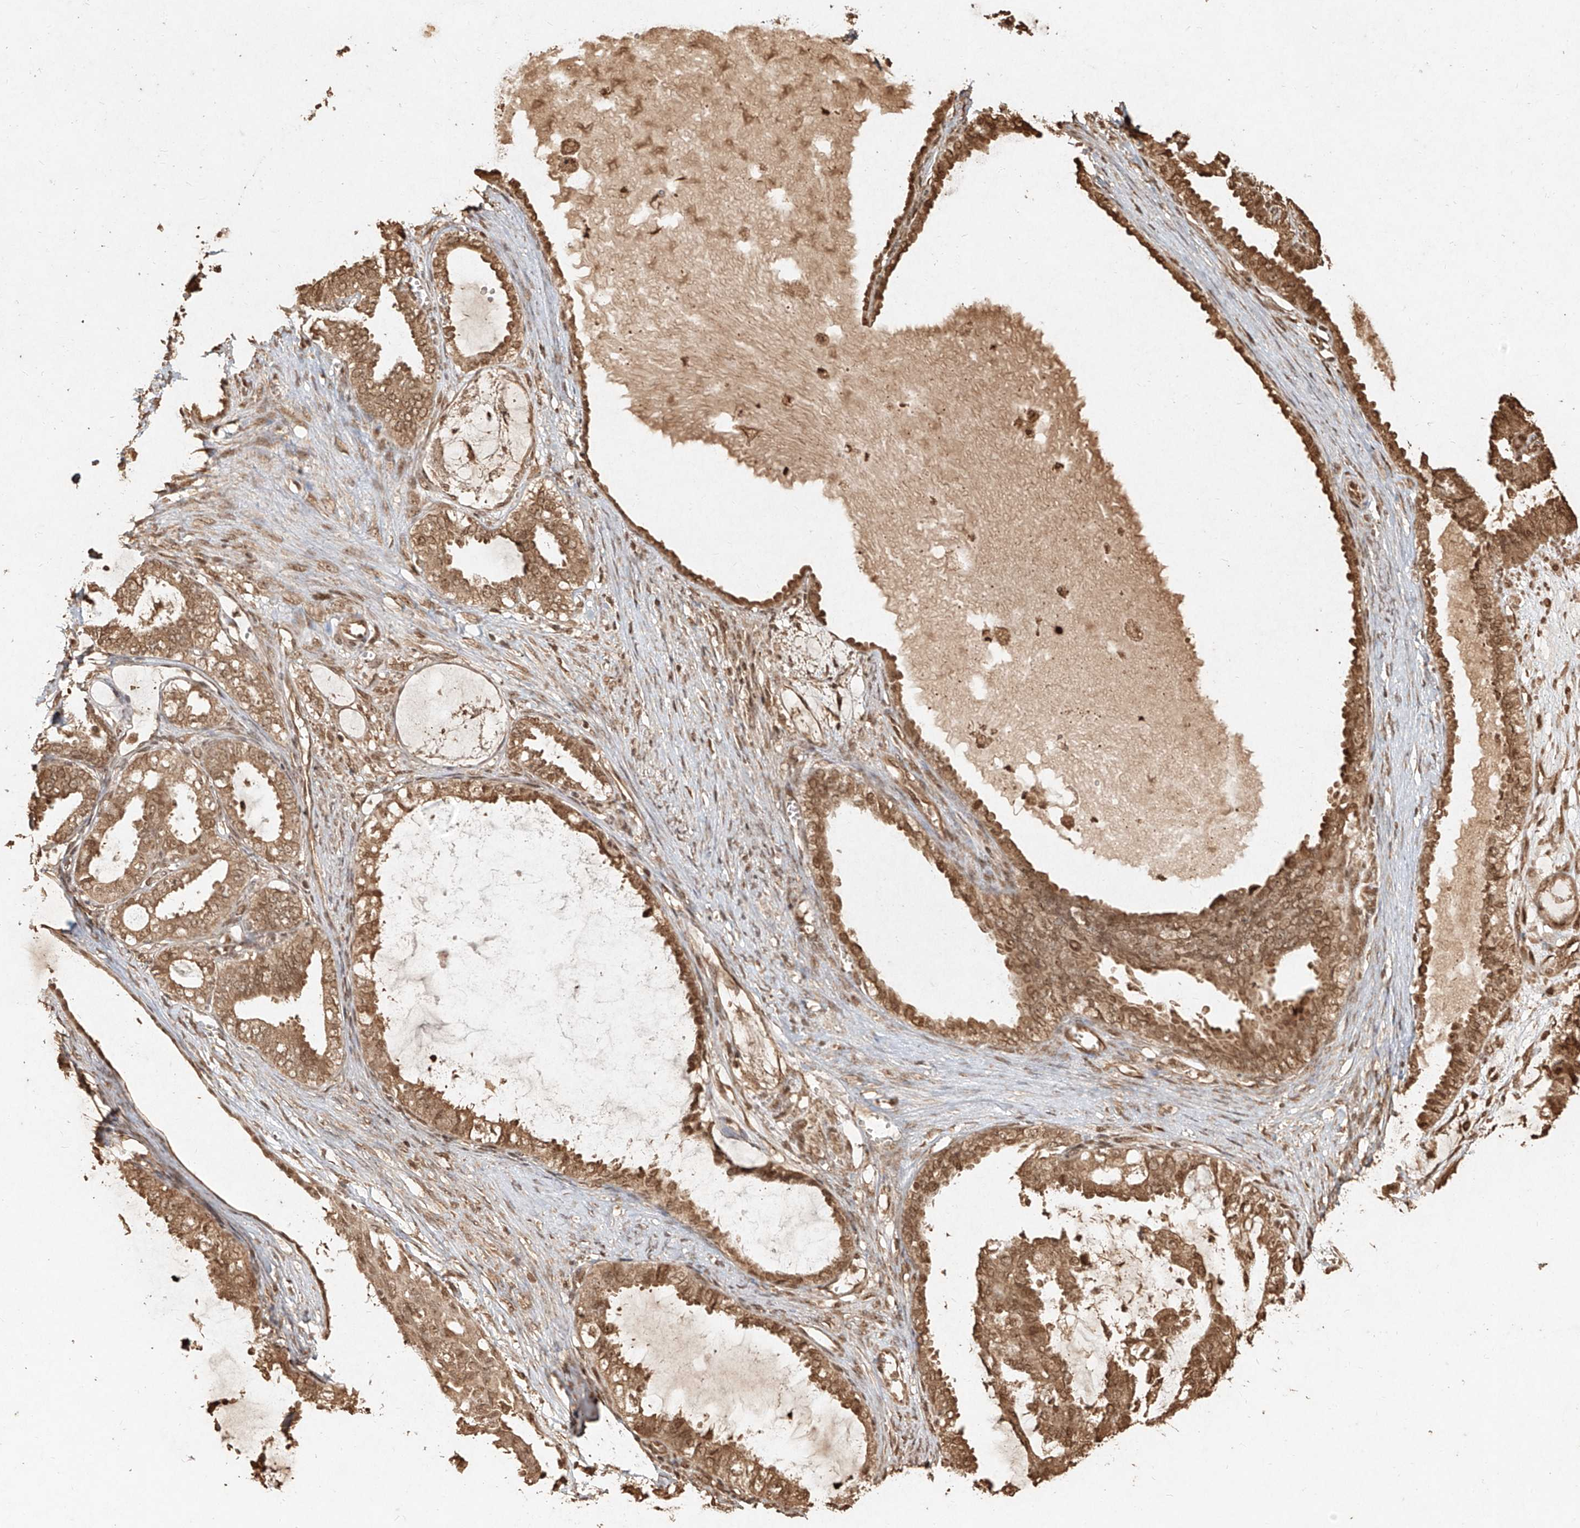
{"staining": {"intensity": "moderate", "quantity": ">75%", "location": "cytoplasmic/membranous,nuclear"}, "tissue": "ovarian cancer", "cell_type": "Tumor cells", "image_type": "cancer", "snomed": [{"axis": "morphology", "description": "Carcinoma, NOS"}, {"axis": "morphology", "description": "Carcinoma, endometroid"}, {"axis": "topography", "description": "Ovary"}], "caption": "A brown stain highlights moderate cytoplasmic/membranous and nuclear positivity of a protein in human carcinoma (ovarian) tumor cells.", "gene": "UBE2K", "patient": {"sex": "female", "age": 50}}